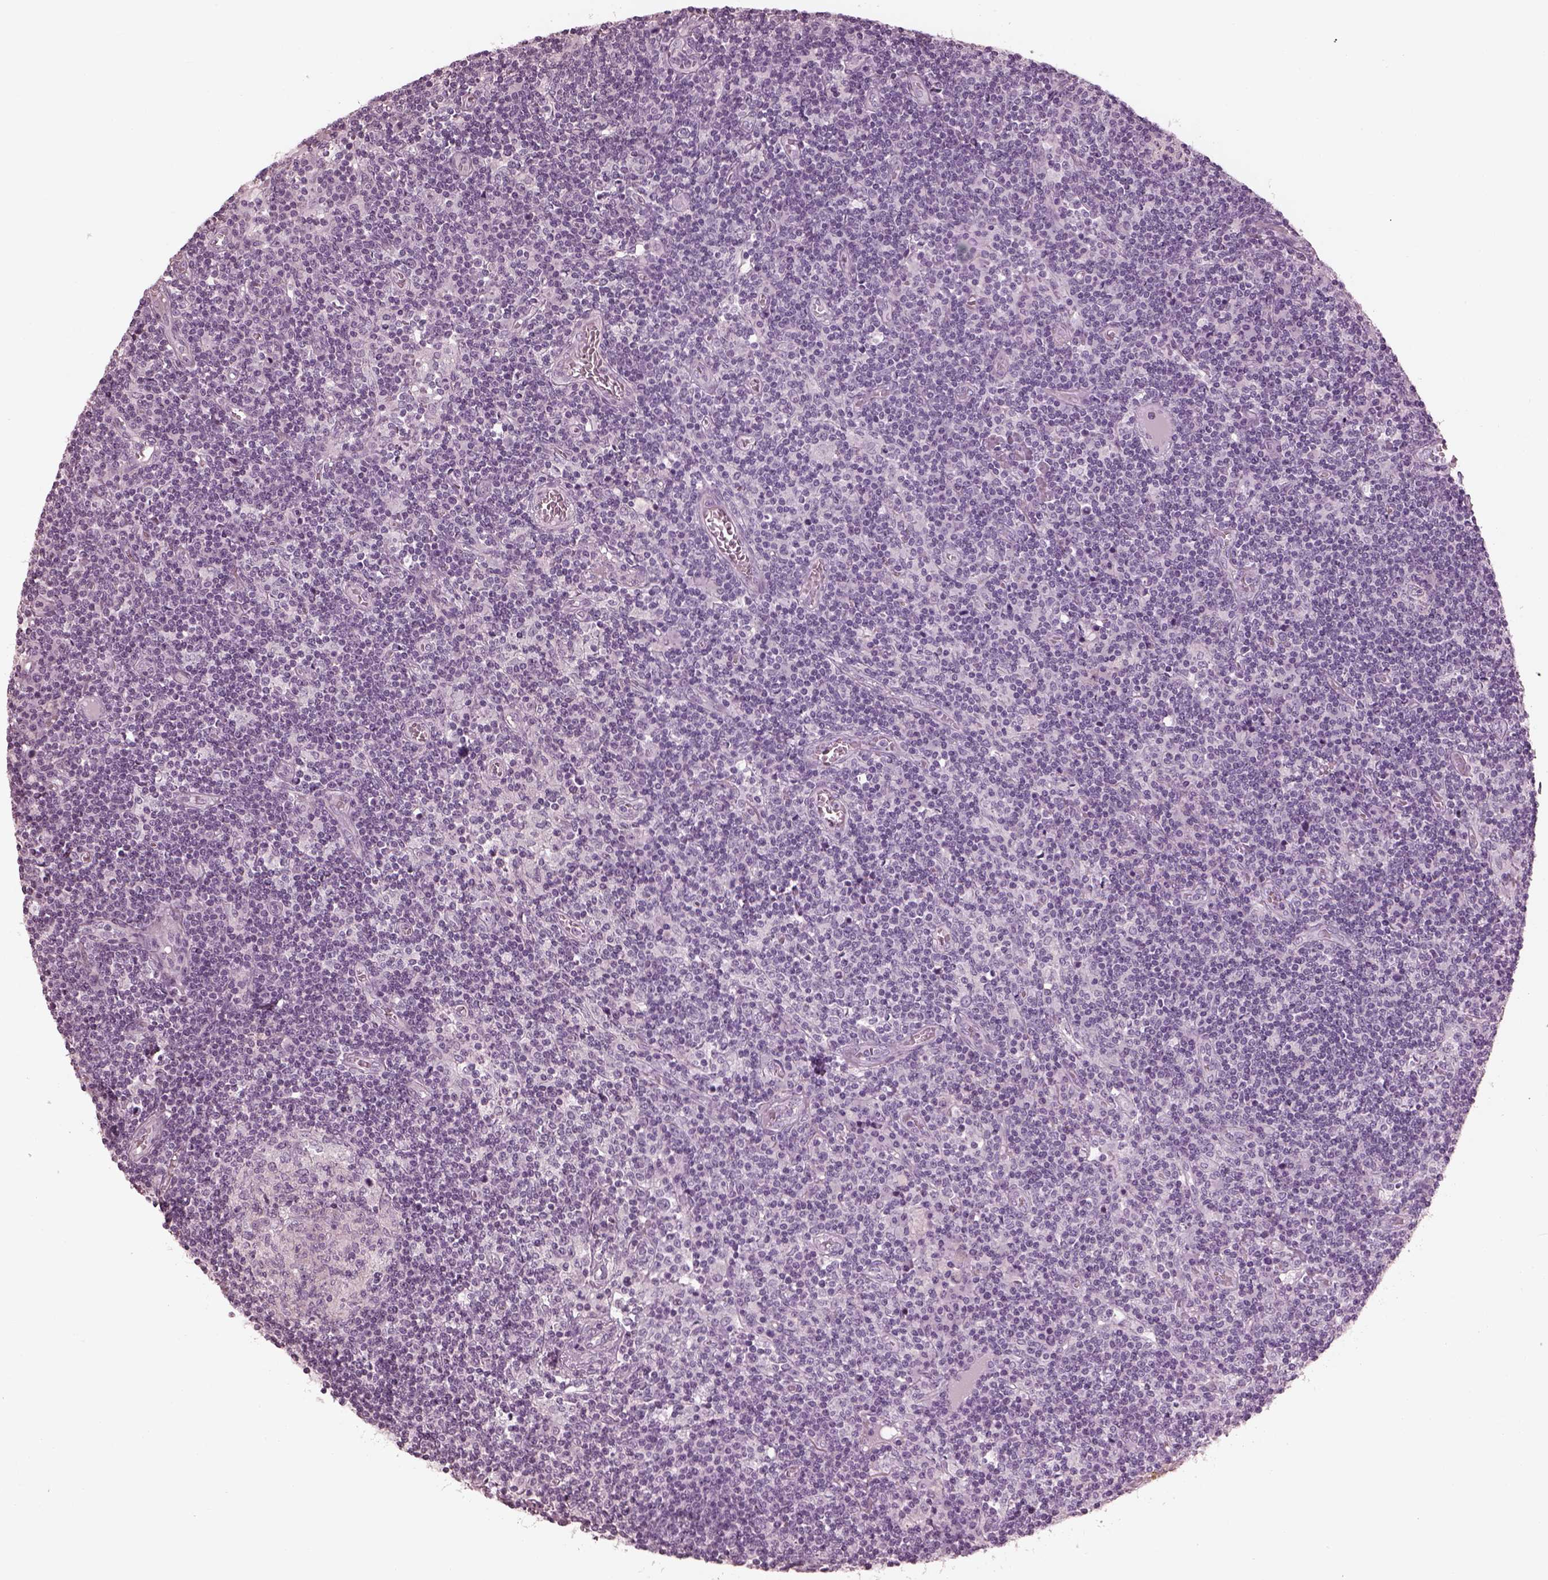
{"staining": {"intensity": "negative", "quantity": "none", "location": "none"}, "tissue": "lymph node", "cell_type": "Germinal center cells", "image_type": "normal", "snomed": [{"axis": "morphology", "description": "Normal tissue, NOS"}, {"axis": "topography", "description": "Lymph node"}], "caption": "This is an immunohistochemistry (IHC) histopathology image of unremarkable lymph node. There is no expression in germinal center cells.", "gene": "FABP9", "patient": {"sex": "female", "age": 72}}